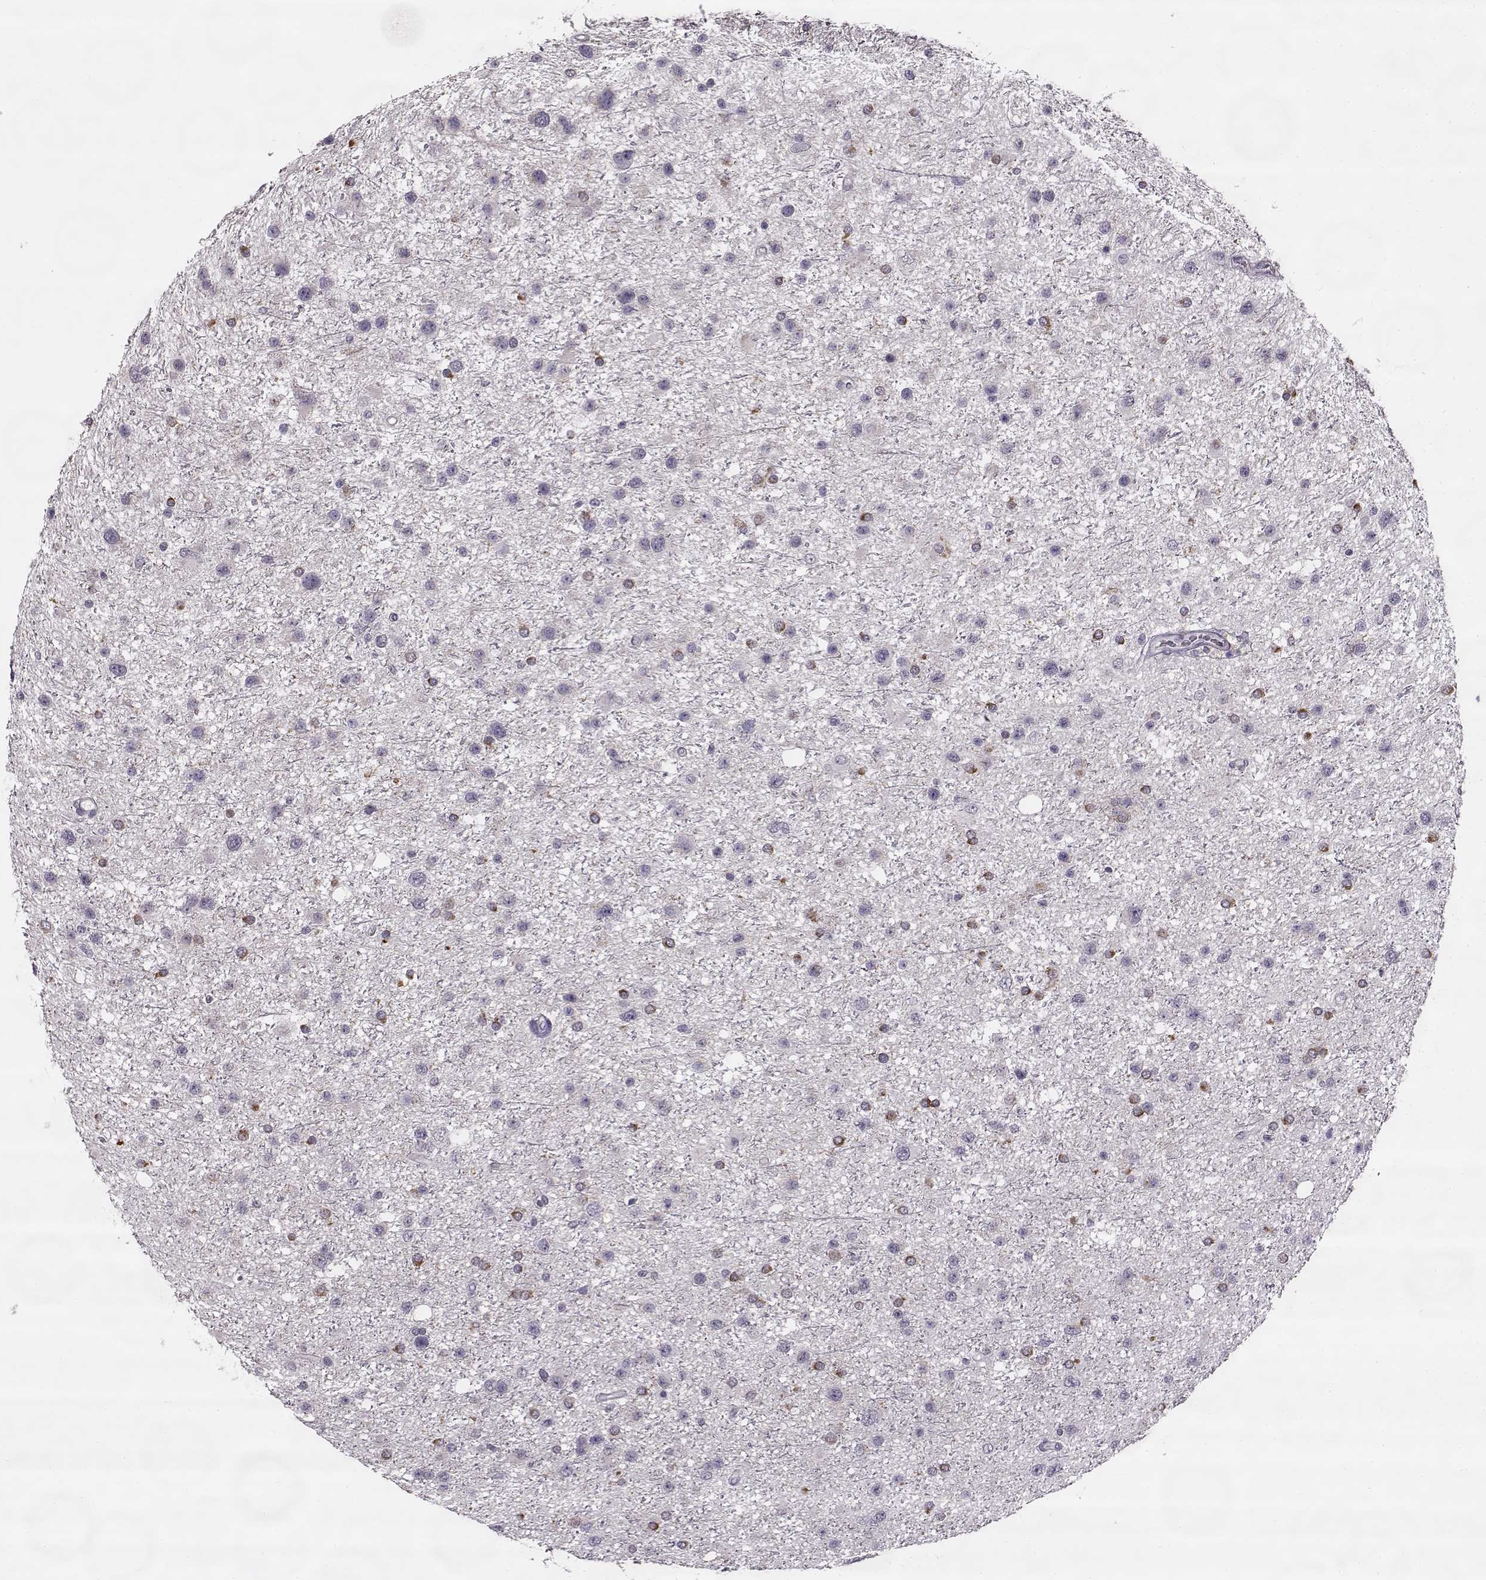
{"staining": {"intensity": "negative", "quantity": "none", "location": "none"}, "tissue": "glioma", "cell_type": "Tumor cells", "image_type": "cancer", "snomed": [{"axis": "morphology", "description": "Glioma, malignant, Low grade"}, {"axis": "topography", "description": "Brain"}], "caption": "This is an immunohistochemistry (IHC) photomicrograph of human malignant glioma (low-grade). There is no positivity in tumor cells.", "gene": "MAP6D1", "patient": {"sex": "female", "age": 32}}